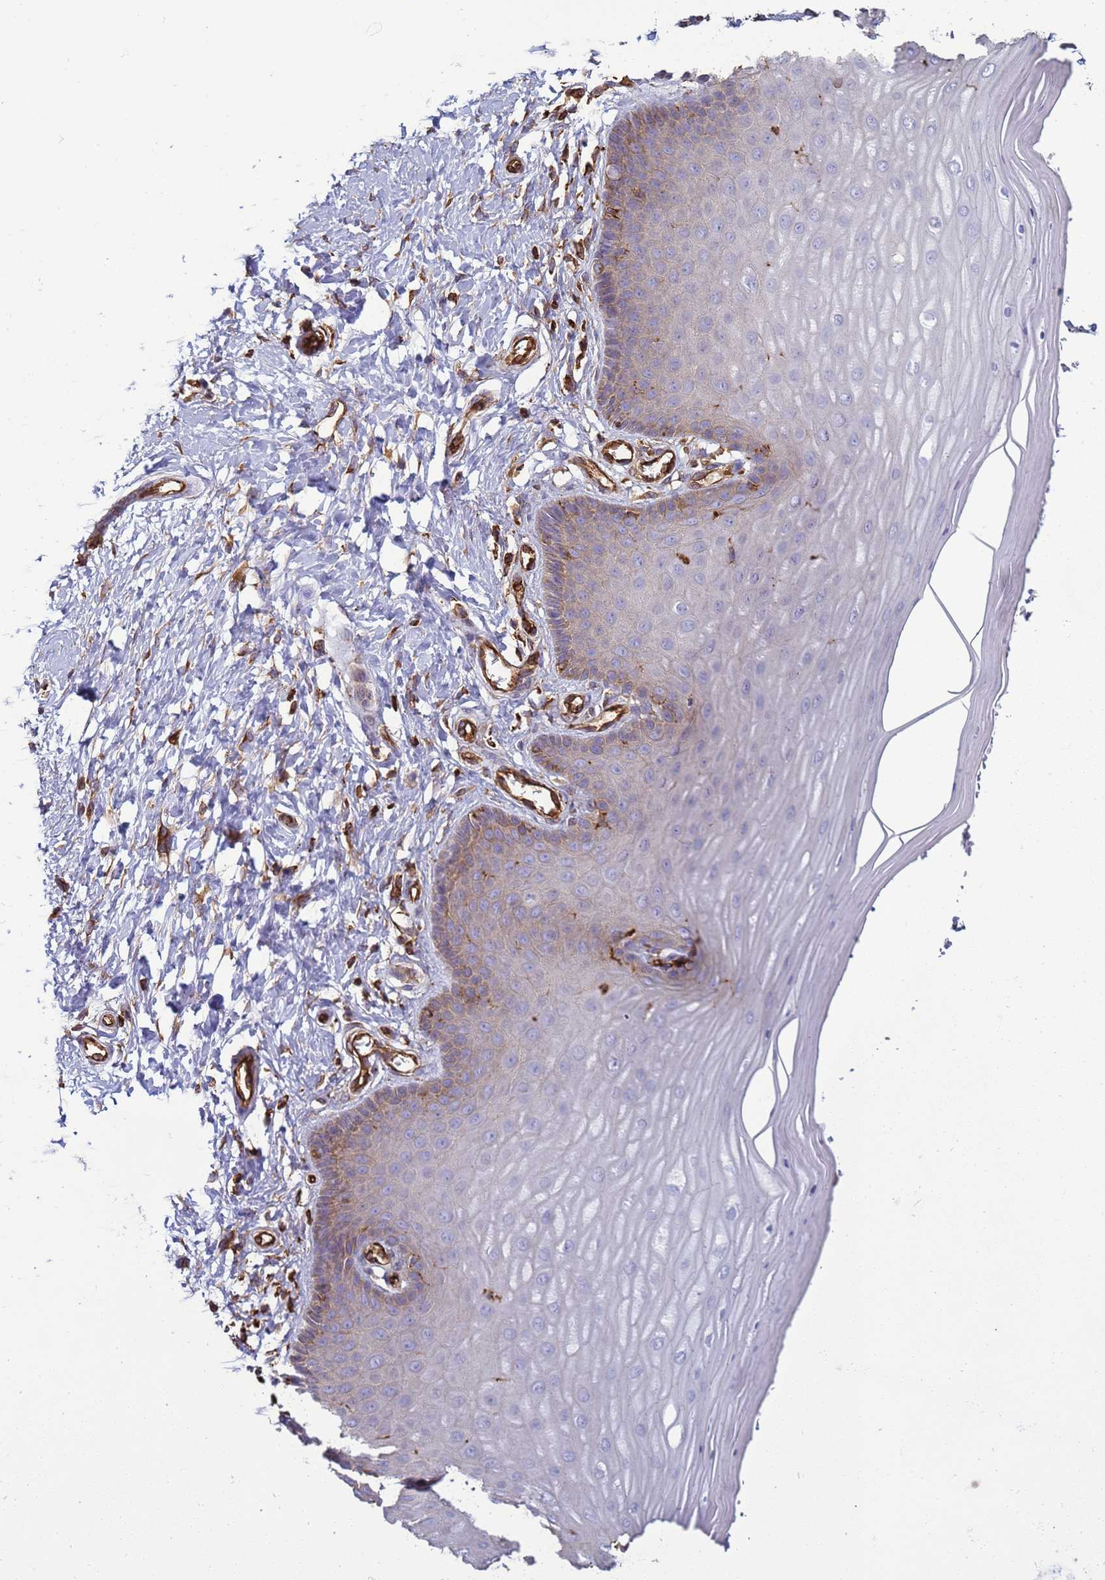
{"staining": {"intensity": "weak", "quantity": "<25%", "location": "cytoplasmic/membranous"}, "tissue": "cervix", "cell_type": "Glandular cells", "image_type": "normal", "snomed": [{"axis": "morphology", "description": "Normal tissue, NOS"}, {"axis": "topography", "description": "Cervix"}], "caption": "A high-resolution micrograph shows immunohistochemistry (IHC) staining of benign cervix, which reveals no significant positivity in glandular cells. (DAB IHC visualized using brightfield microscopy, high magnification).", "gene": "ZBTB8OS", "patient": {"sex": "female", "age": 55}}